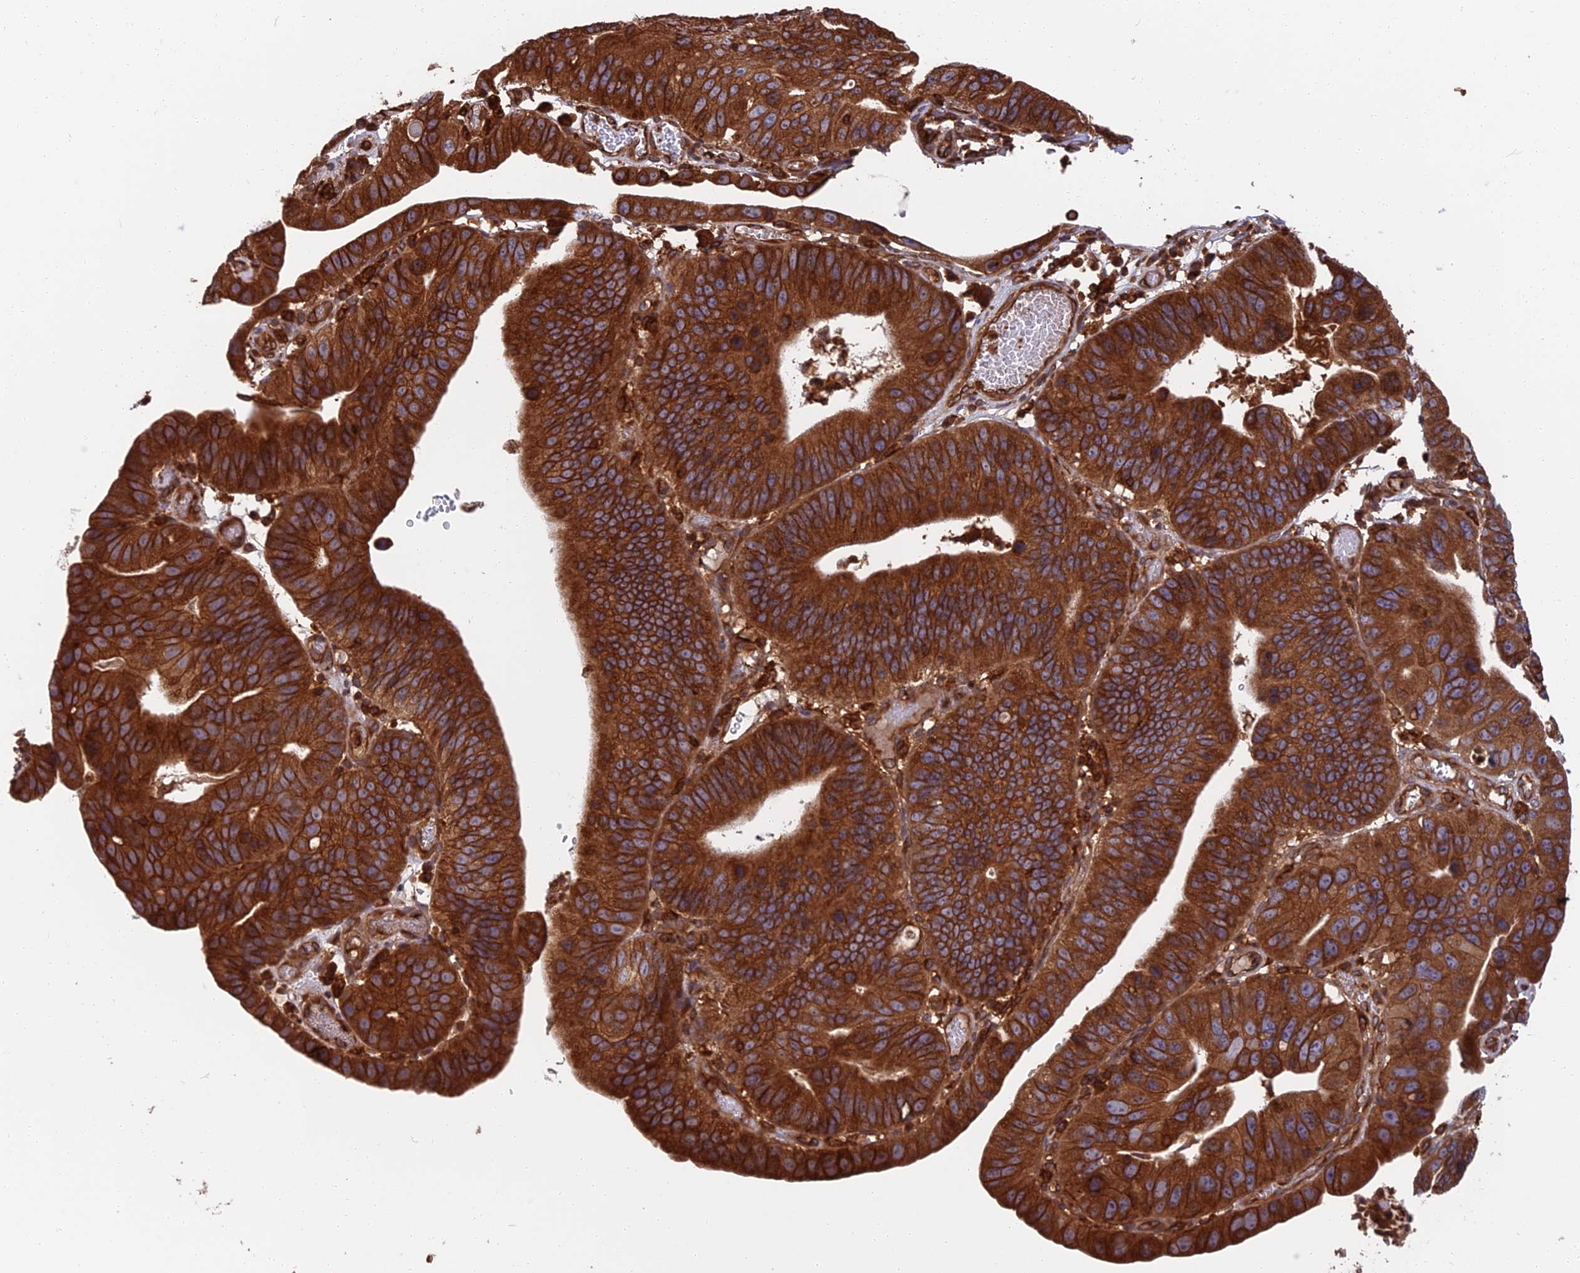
{"staining": {"intensity": "strong", "quantity": ">75%", "location": "cytoplasmic/membranous"}, "tissue": "stomach cancer", "cell_type": "Tumor cells", "image_type": "cancer", "snomed": [{"axis": "morphology", "description": "Adenocarcinoma, NOS"}, {"axis": "topography", "description": "Stomach"}], "caption": "DAB (3,3'-diaminobenzidine) immunohistochemical staining of adenocarcinoma (stomach) exhibits strong cytoplasmic/membranous protein positivity in approximately >75% of tumor cells.", "gene": "WDR1", "patient": {"sex": "male", "age": 59}}